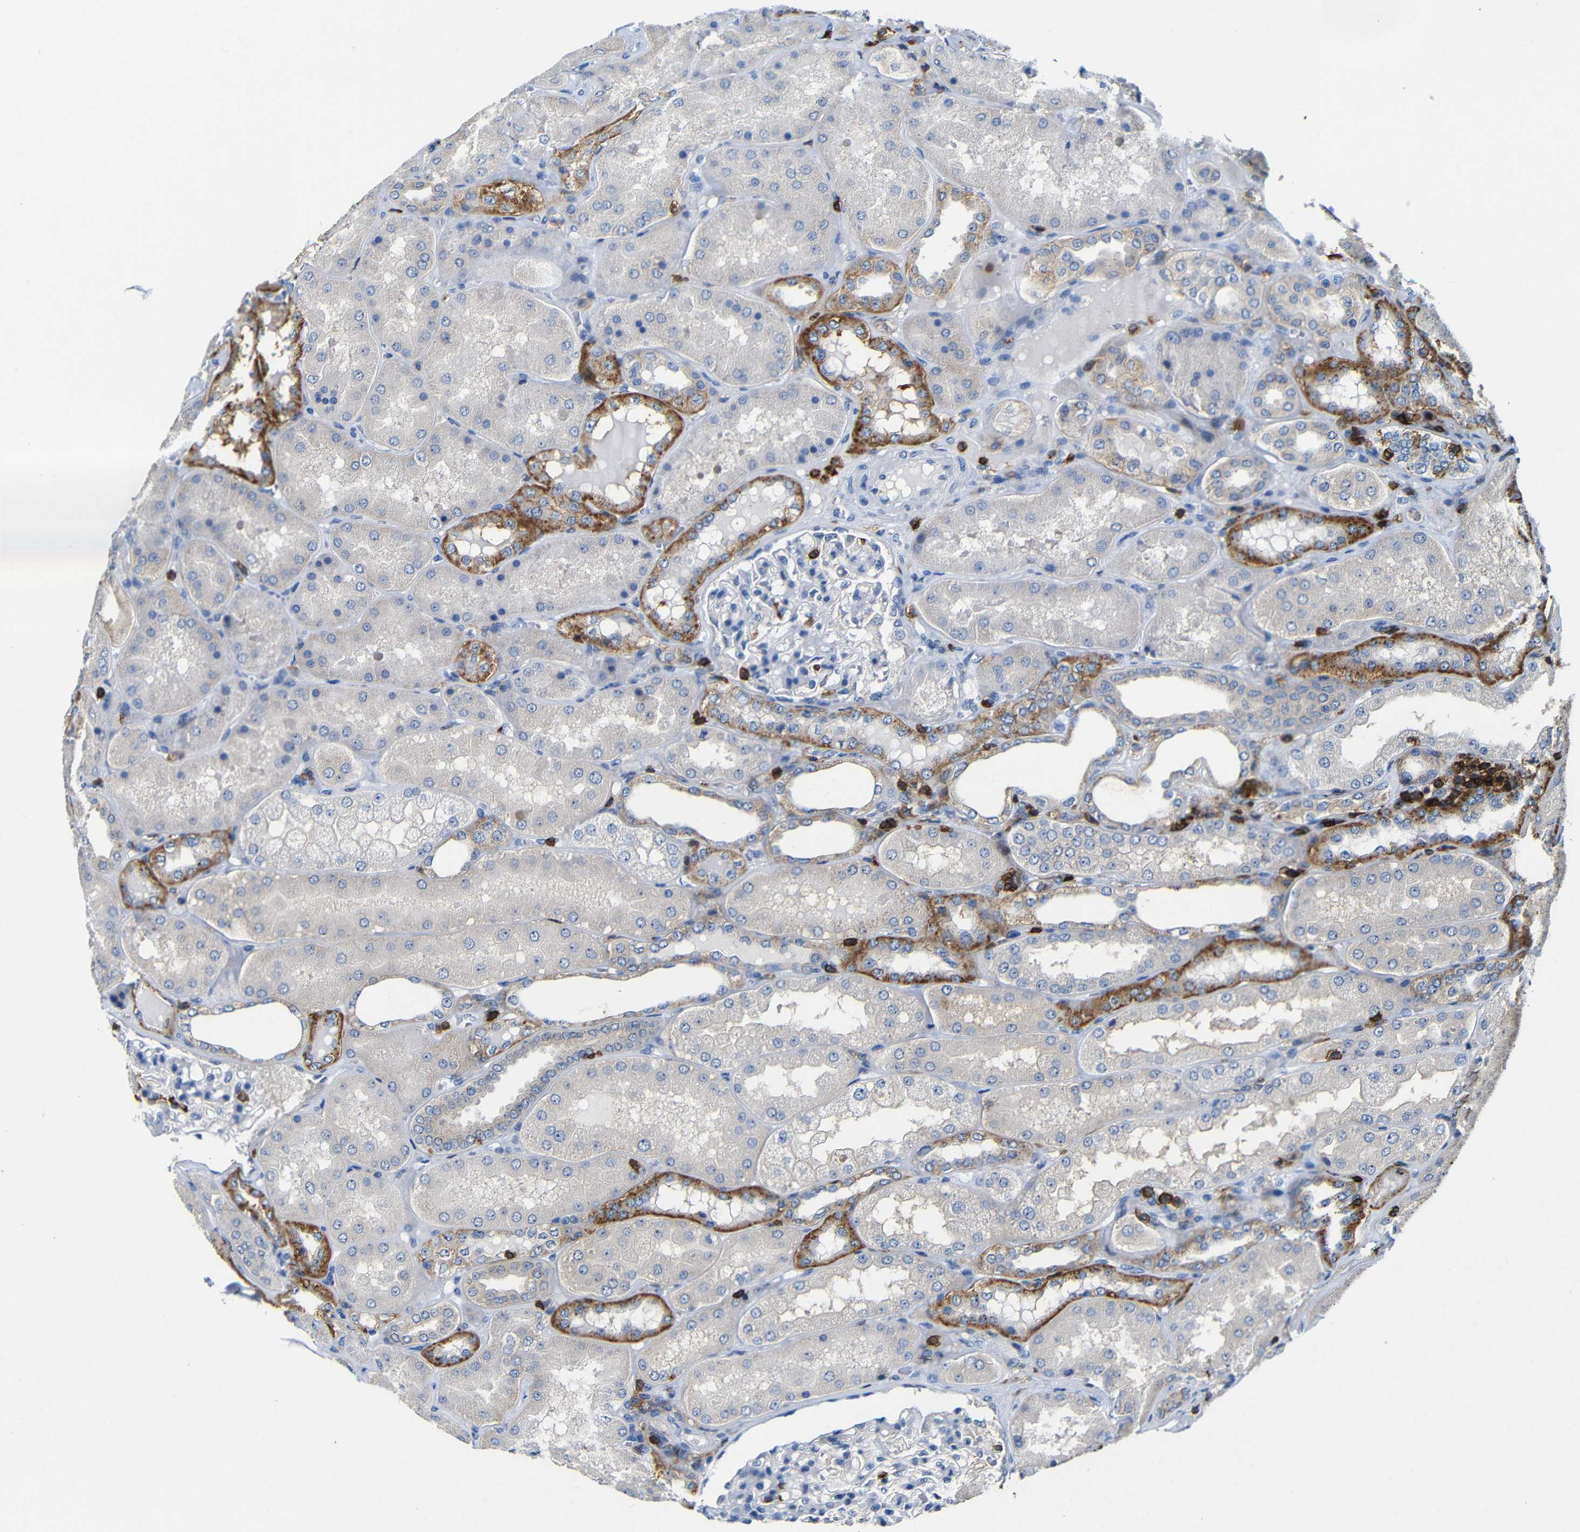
{"staining": {"intensity": "strong", "quantity": "<25%", "location": "cytoplasmic/membranous"}, "tissue": "kidney", "cell_type": "Cells in glomeruli", "image_type": "normal", "snomed": [{"axis": "morphology", "description": "Normal tissue, NOS"}, {"axis": "topography", "description": "Kidney"}], "caption": "A photomicrograph of kidney stained for a protein demonstrates strong cytoplasmic/membranous brown staining in cells in glomeruli. (Brightfield microscopy of DAB IHC at high magnification).", "gene": "P2RY12", "patient": {"sex": "female", "age": 56}}